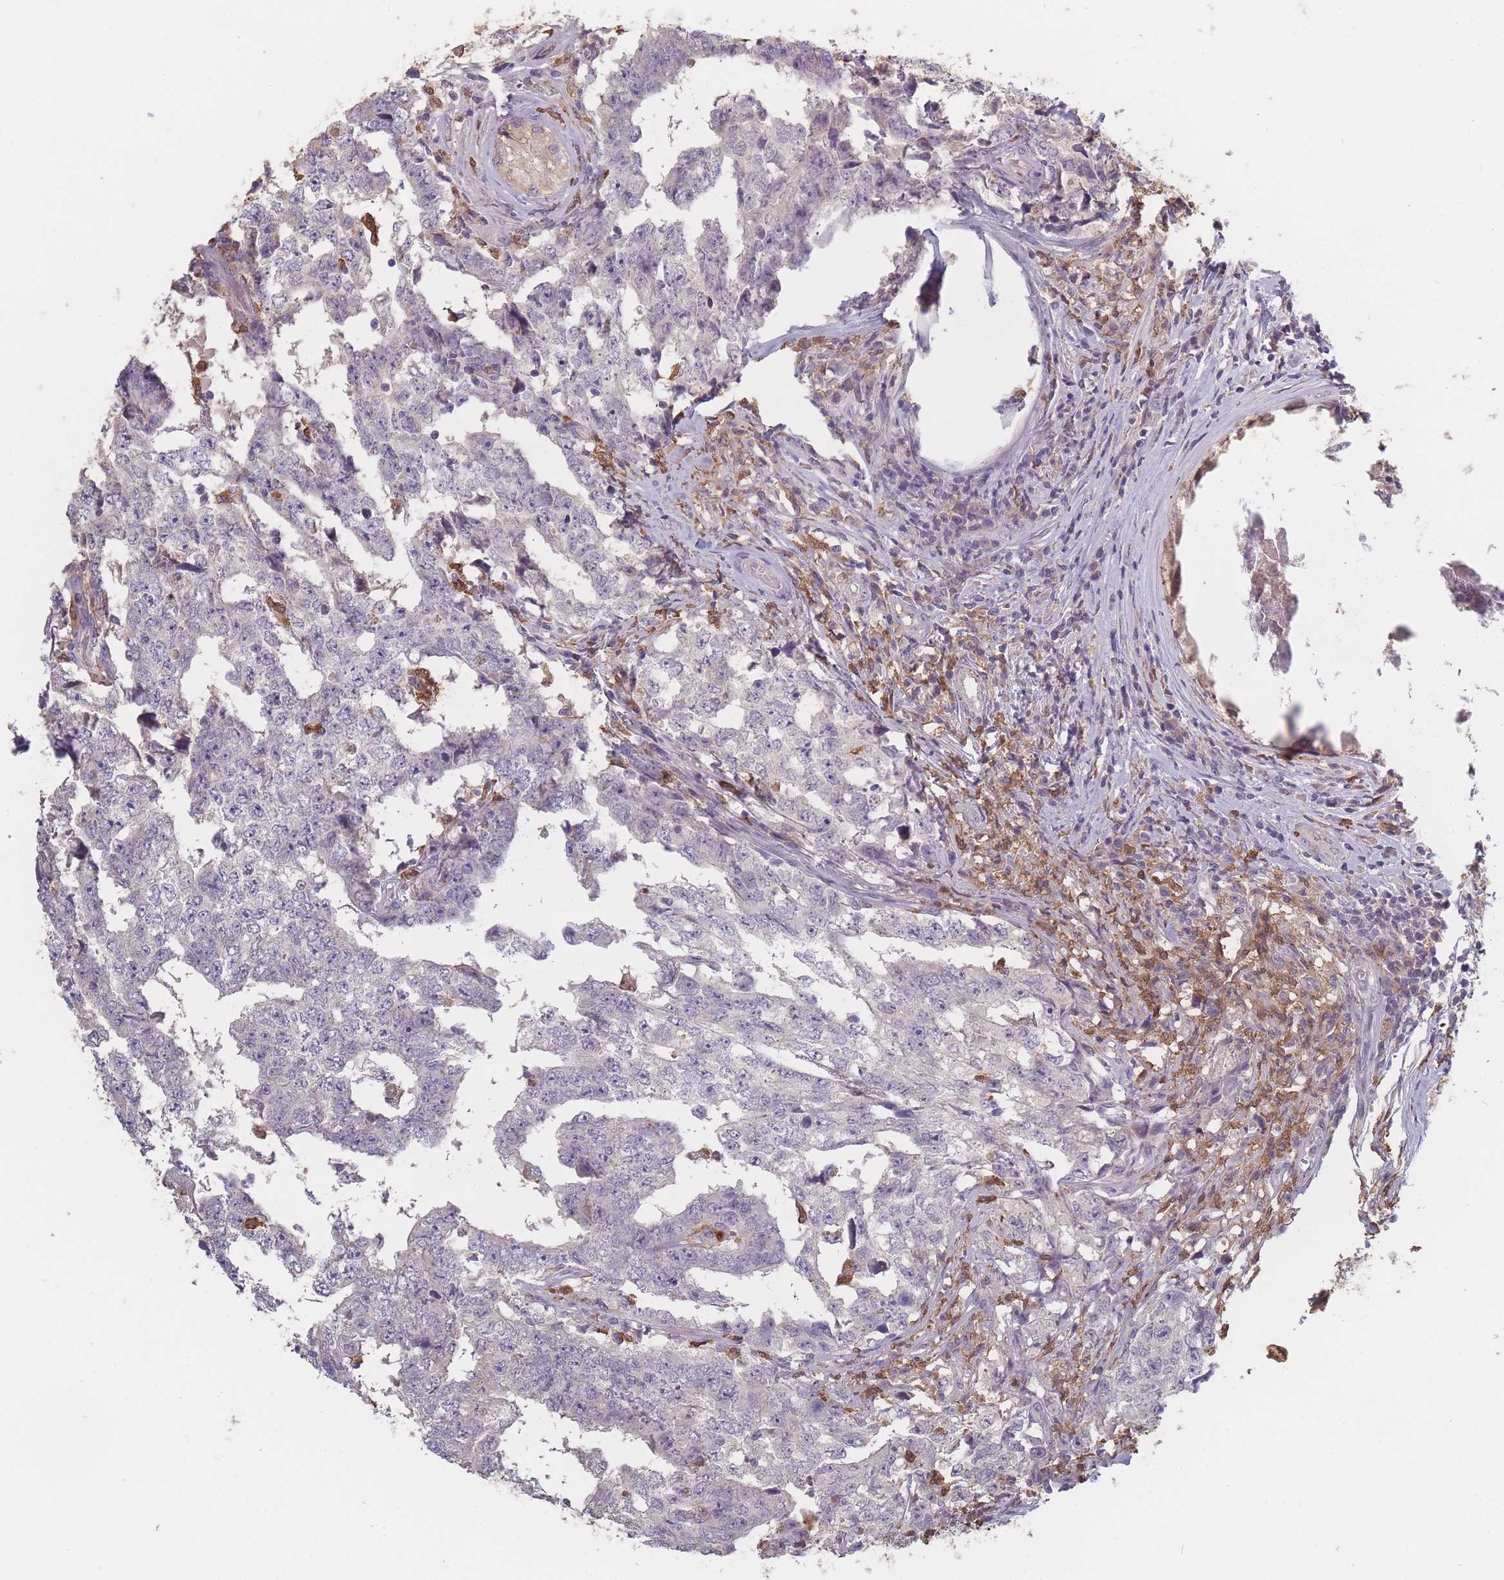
{"staining": {"intensity": "negative", "quantity": "none", "location": "none"}, "tissue": "testis cancer", "cell_type": "Tumor cells", "image_type": "cancer", "snomed": [{"axis": "morphology", "description": "Carcinoma, Embryonal, NOS"}, {"axis": "topography", "description": "Testis"}], "caption": "Immunohistochemical staining of human embryonal carcinoma (testis) shows no significant positivity in tumor cells. (DAB immunohistochemistry (IHC) visualized using brightfield microscopy, high magnification).", "gene": "BST1", "patient": {"sex": "male", "age": 25}}